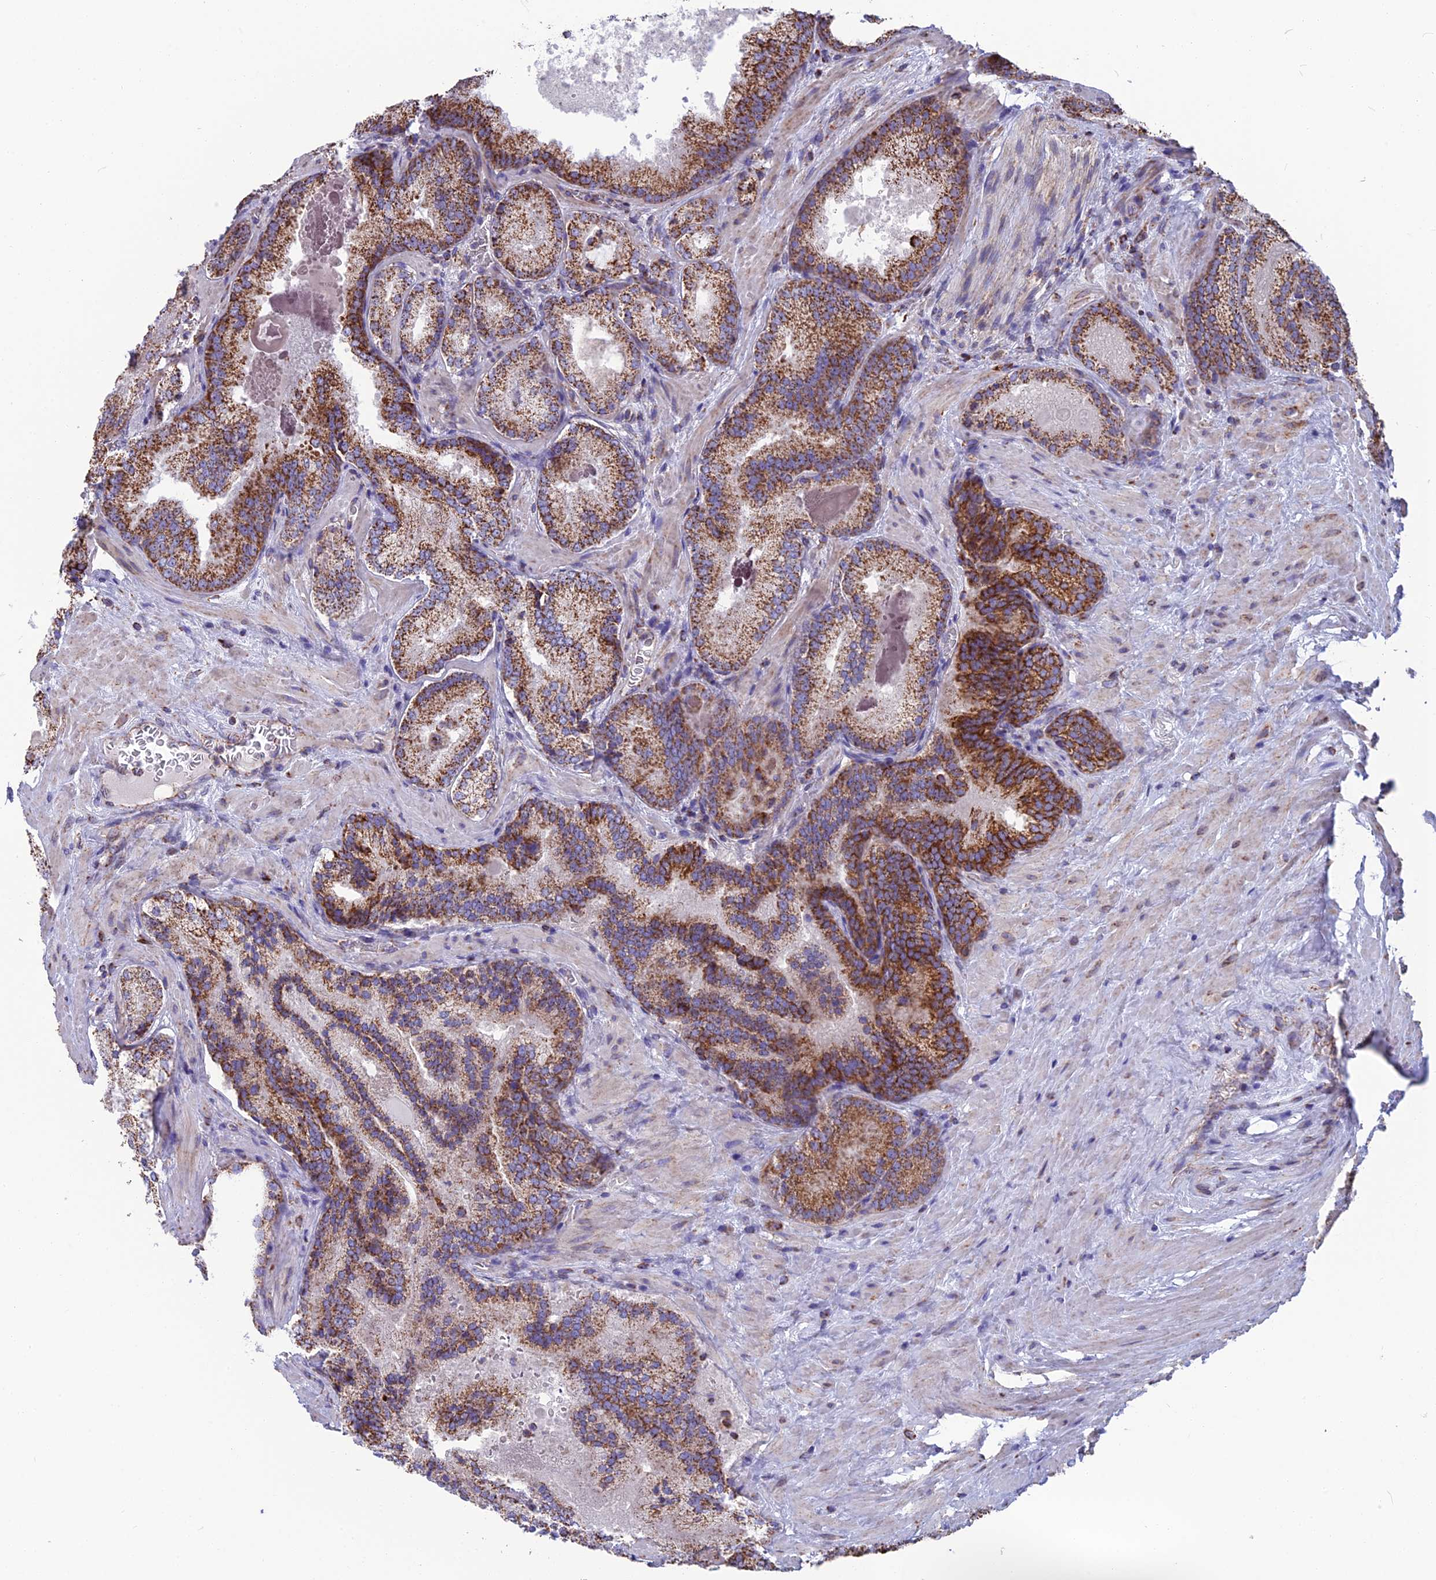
{"staining": {"intensity": "strong", "quantity": ">75%", "location": "cytoplasmic/membranous"}, "tissue": "prostate cancer", "cell_type": "Tumor cells", "image_type": "cancer", "snomed": [{"axis": "morphology", "description": "Adenocarcinoma, Low grade"}, {"axis": "topography", "description": "Prostate"}], "caption": "An image showing strong cytoplasmic/membranous expression in approximately >75% of tumor cells in prostate cancer (low-grade adenocarcinoma), as visualized by brown immunohistochemical staining.", "gene": "CS", "patient": {"sex": "male", "age": 74}}